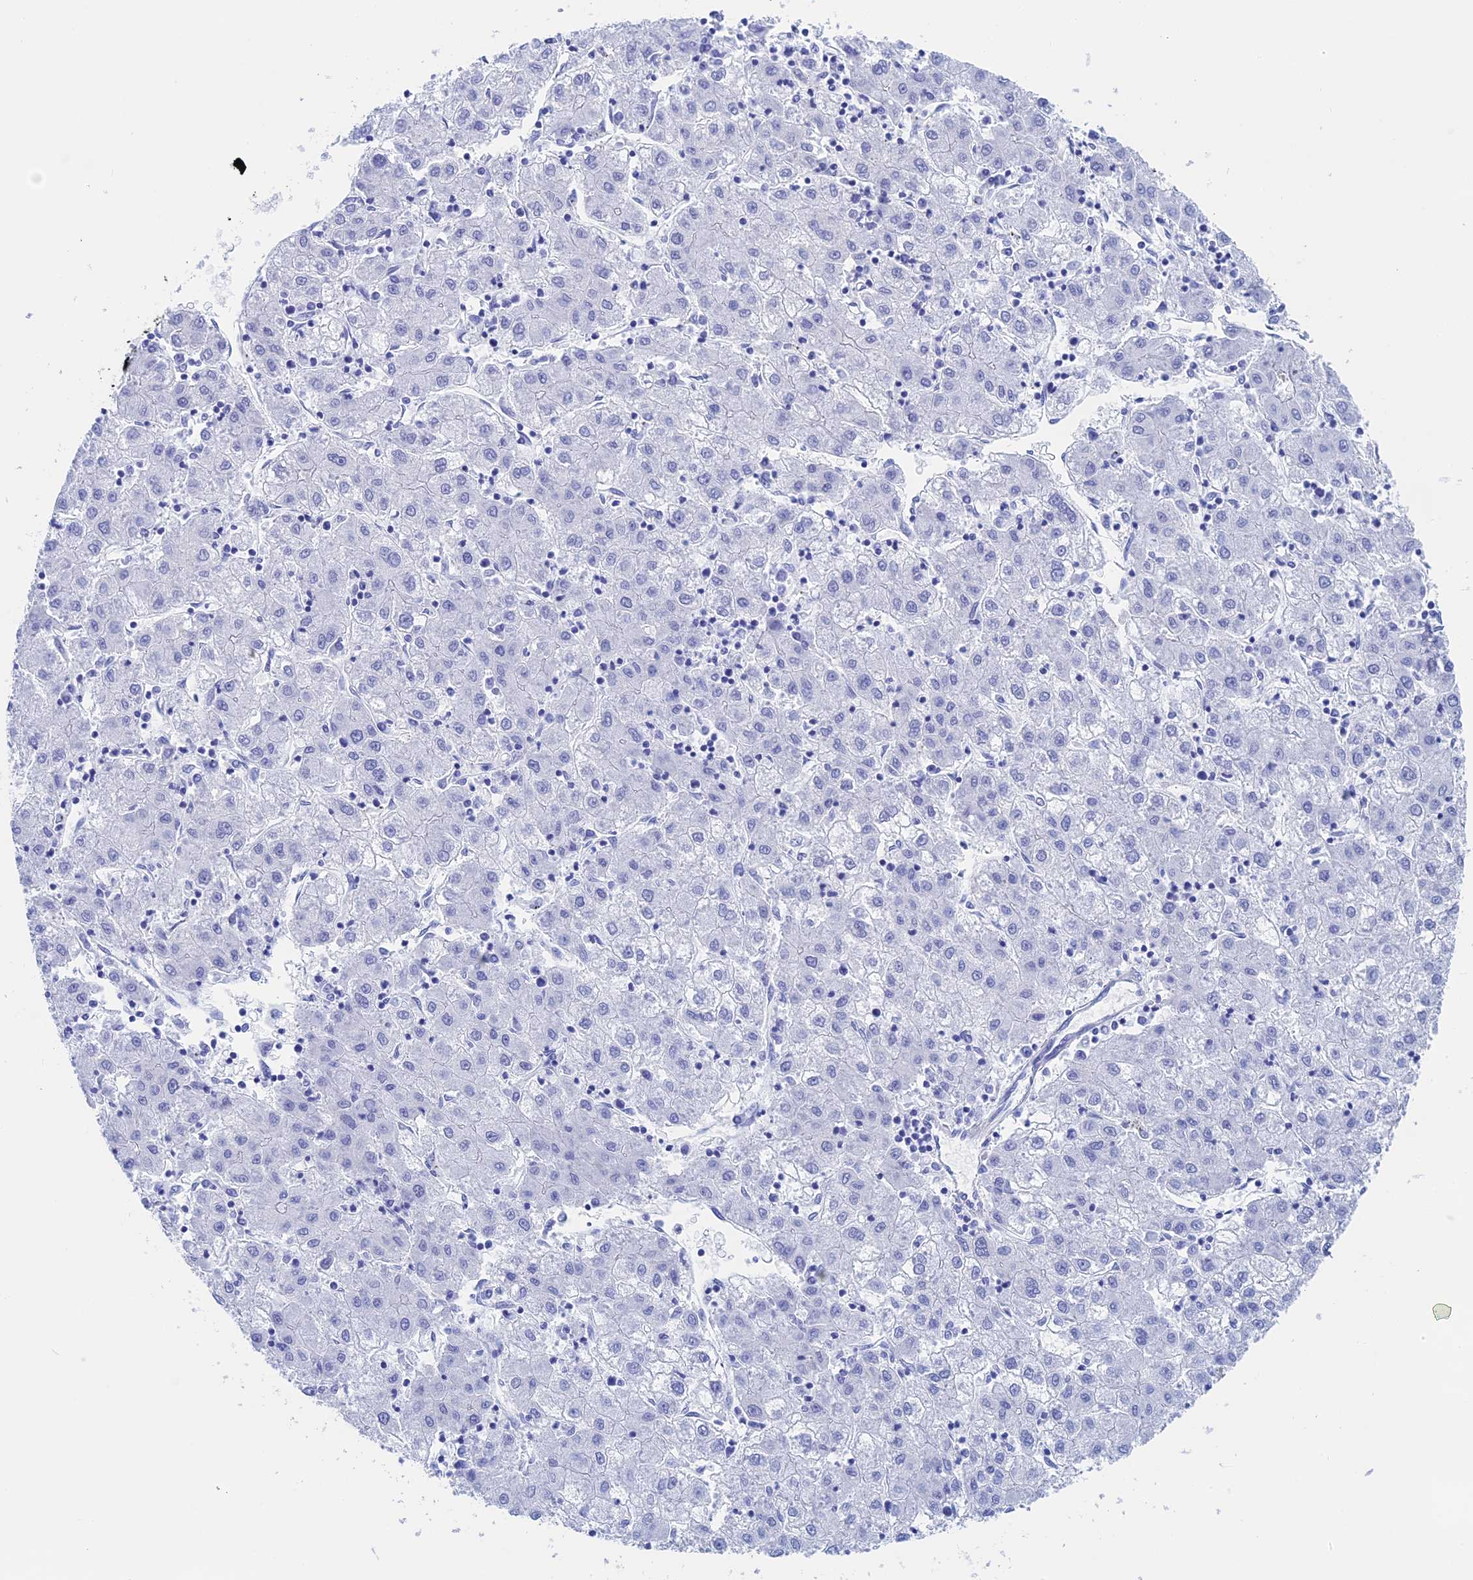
{"staining": {"intensity": "negative", "quantity": "none", "location": "none"}, "tissue": "liver cancer", "cell_type": "Tumor cells", "image_type": "cancer", "snomed": [{"axis": "morphology", "description": "Carcinoma, Hepatocellular, NOS"}, {"axis": "topography", "description": "Liver"}], "caption": "There is no significant staining in tumor cells of liver hepatocellular carcinoma. (DAB immunohistochemistry visualized using brightfield microscopy, high magnification).", "gene": "TEX101", "patient": {"sex": "male", "age": 72}}